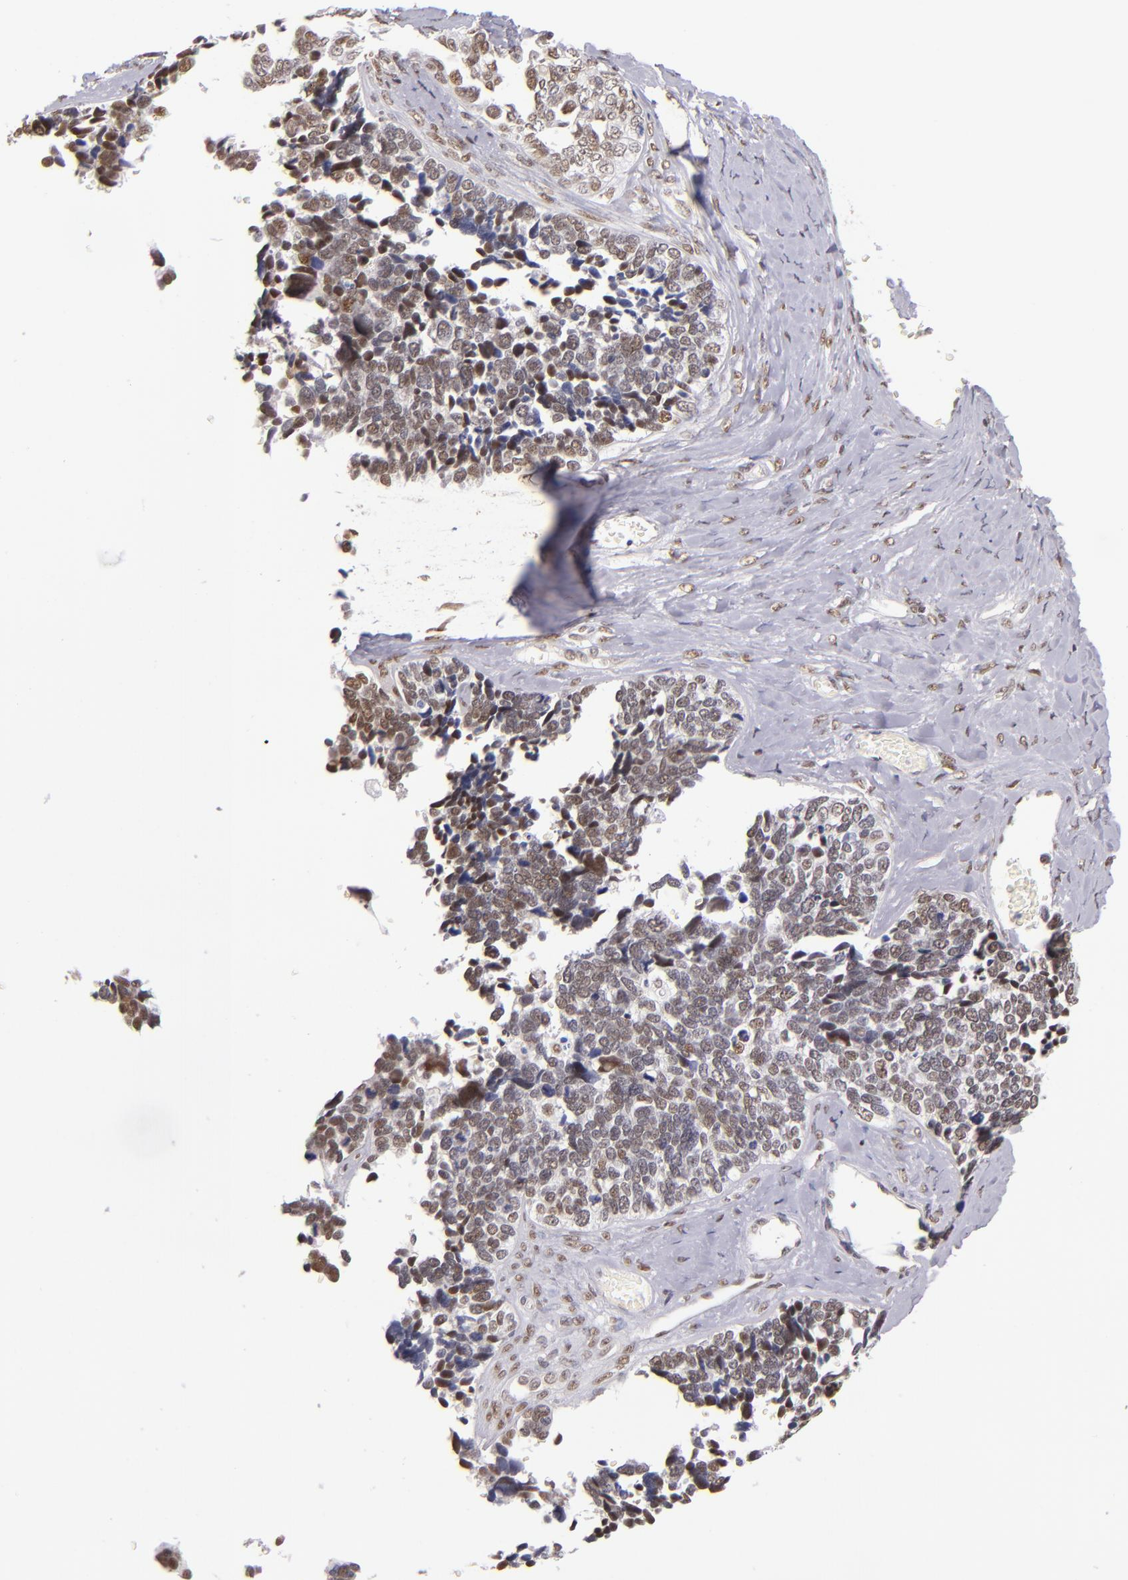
{"staining": {"intensity": "weak", "quantity": "<25%", "location": "nuclear"}, "tissue": "ovarian cancer", "cell_type": "Tumor cells", "image_type": "cancer", "snomed": [{"axis": "morphology", "description": "Cystadenocarcinoma, serous, NOS"}, {"axis": "topography", "description": "Ovary"}], "caption": "High magnification brightfield microscopy of ovarian serous cystadenocarcinoma stained with DAB (3,3'-diaminobenzidine) (brown) and counterstained with hematoxylin (blue): tumor cells show no significant positivity.", "gene": "NCOR2", "patient": {"sex": "female", "age": 77}}